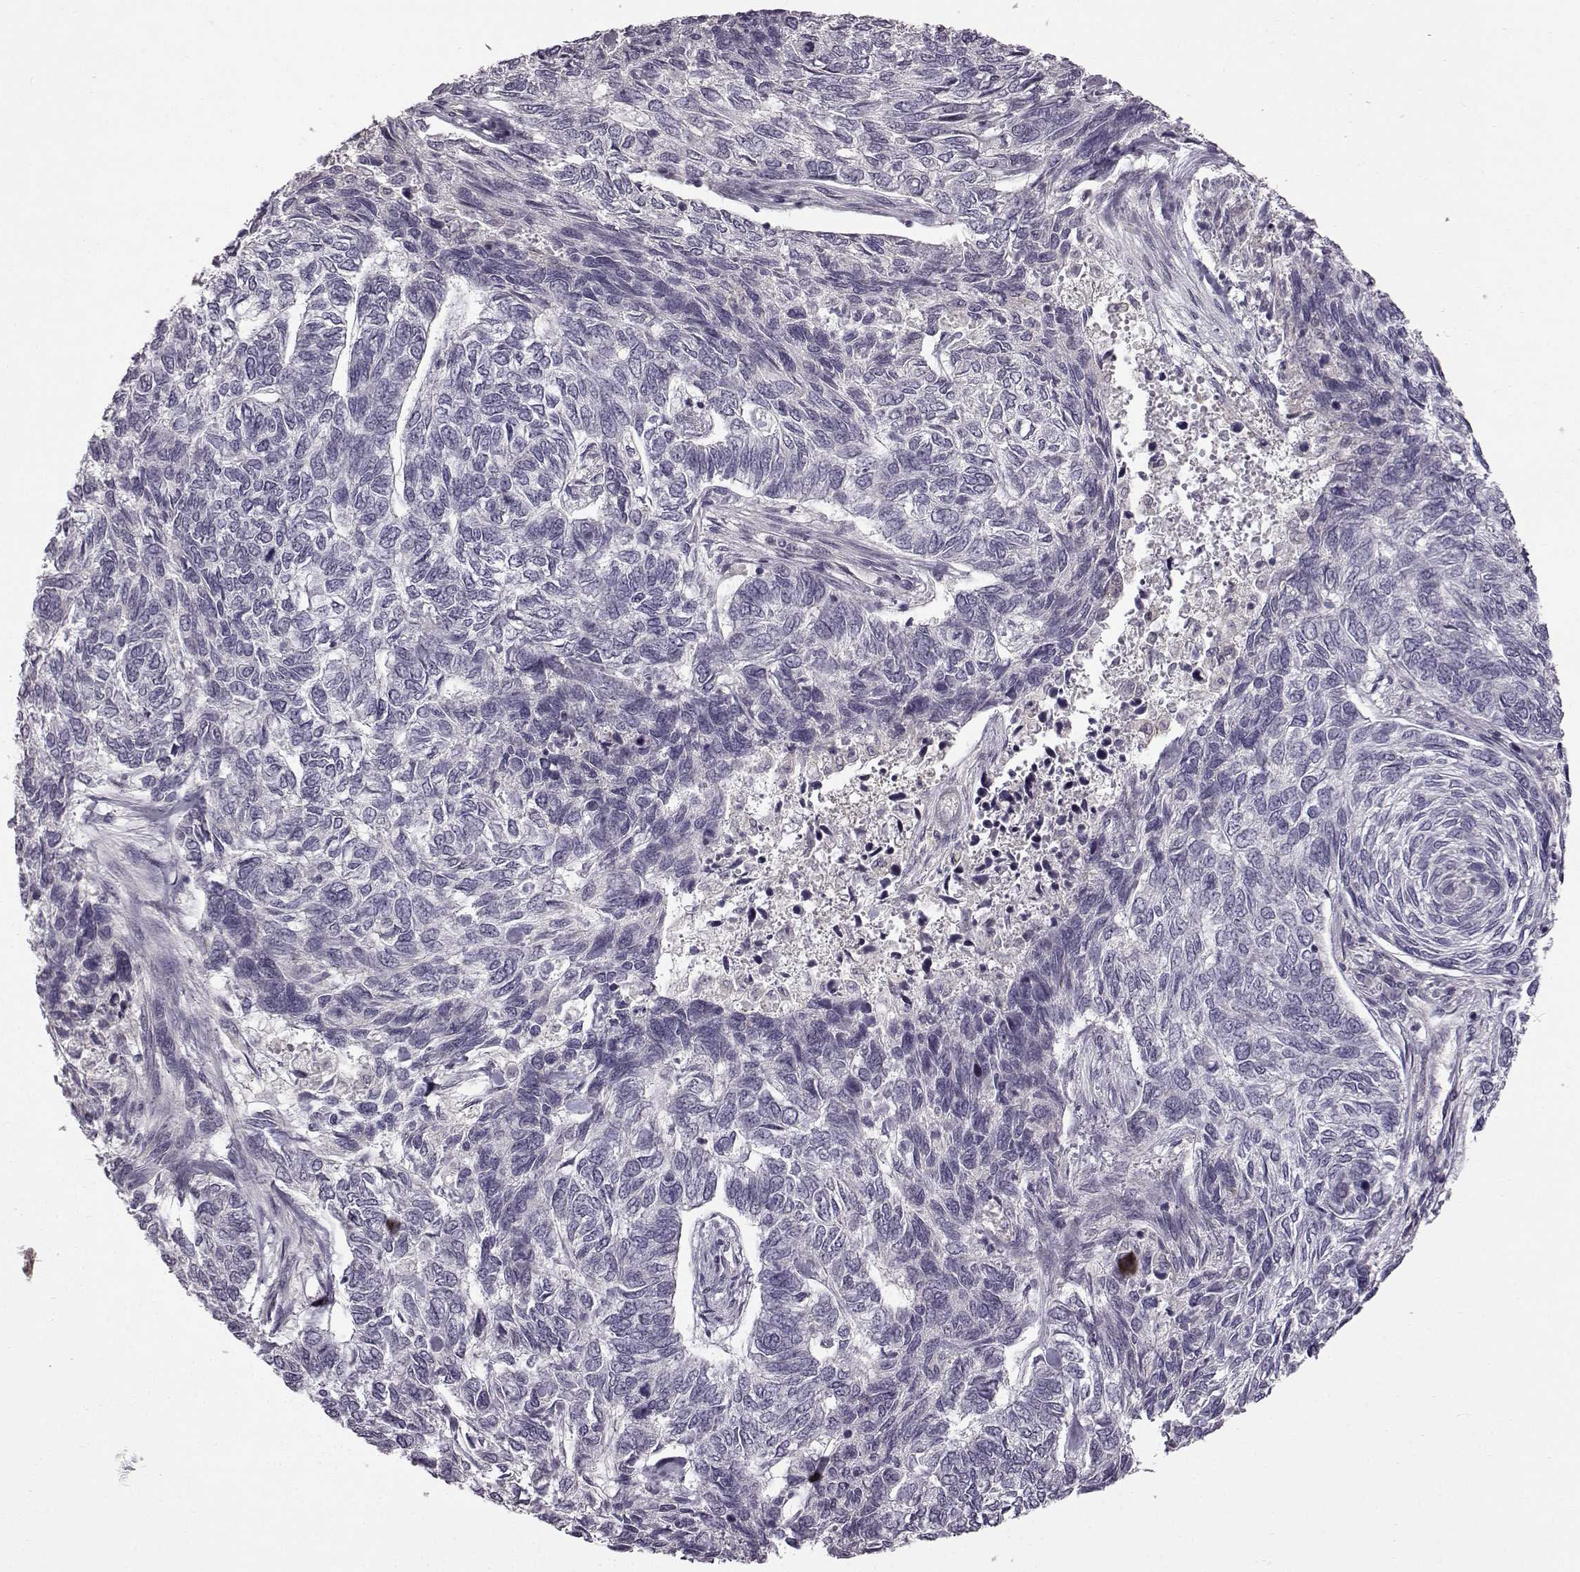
{"staining": {"intensity": "negative", "quantity": "none", "location": "none"}, "tissue": "skin cancer", "cell_type": "Tumor cells", "image_type": "cancer", "snomed": [{"axis": "morphology", "description": "Basal cell carcinoma"}, {"axis": "topography", "description": "Skin"}], "caption": "Tumor cells are negative for protein expression in human skin basal cell carcinoma. (Stains: DAB (3,3'-diaminobenzidine) immunohistochemistry with hematoxylin counter stain, Microscopy: brightfield microscopy at high magnification).", "gene": "B3GNT6", "patient": {"sex": "female", "age": 65}}